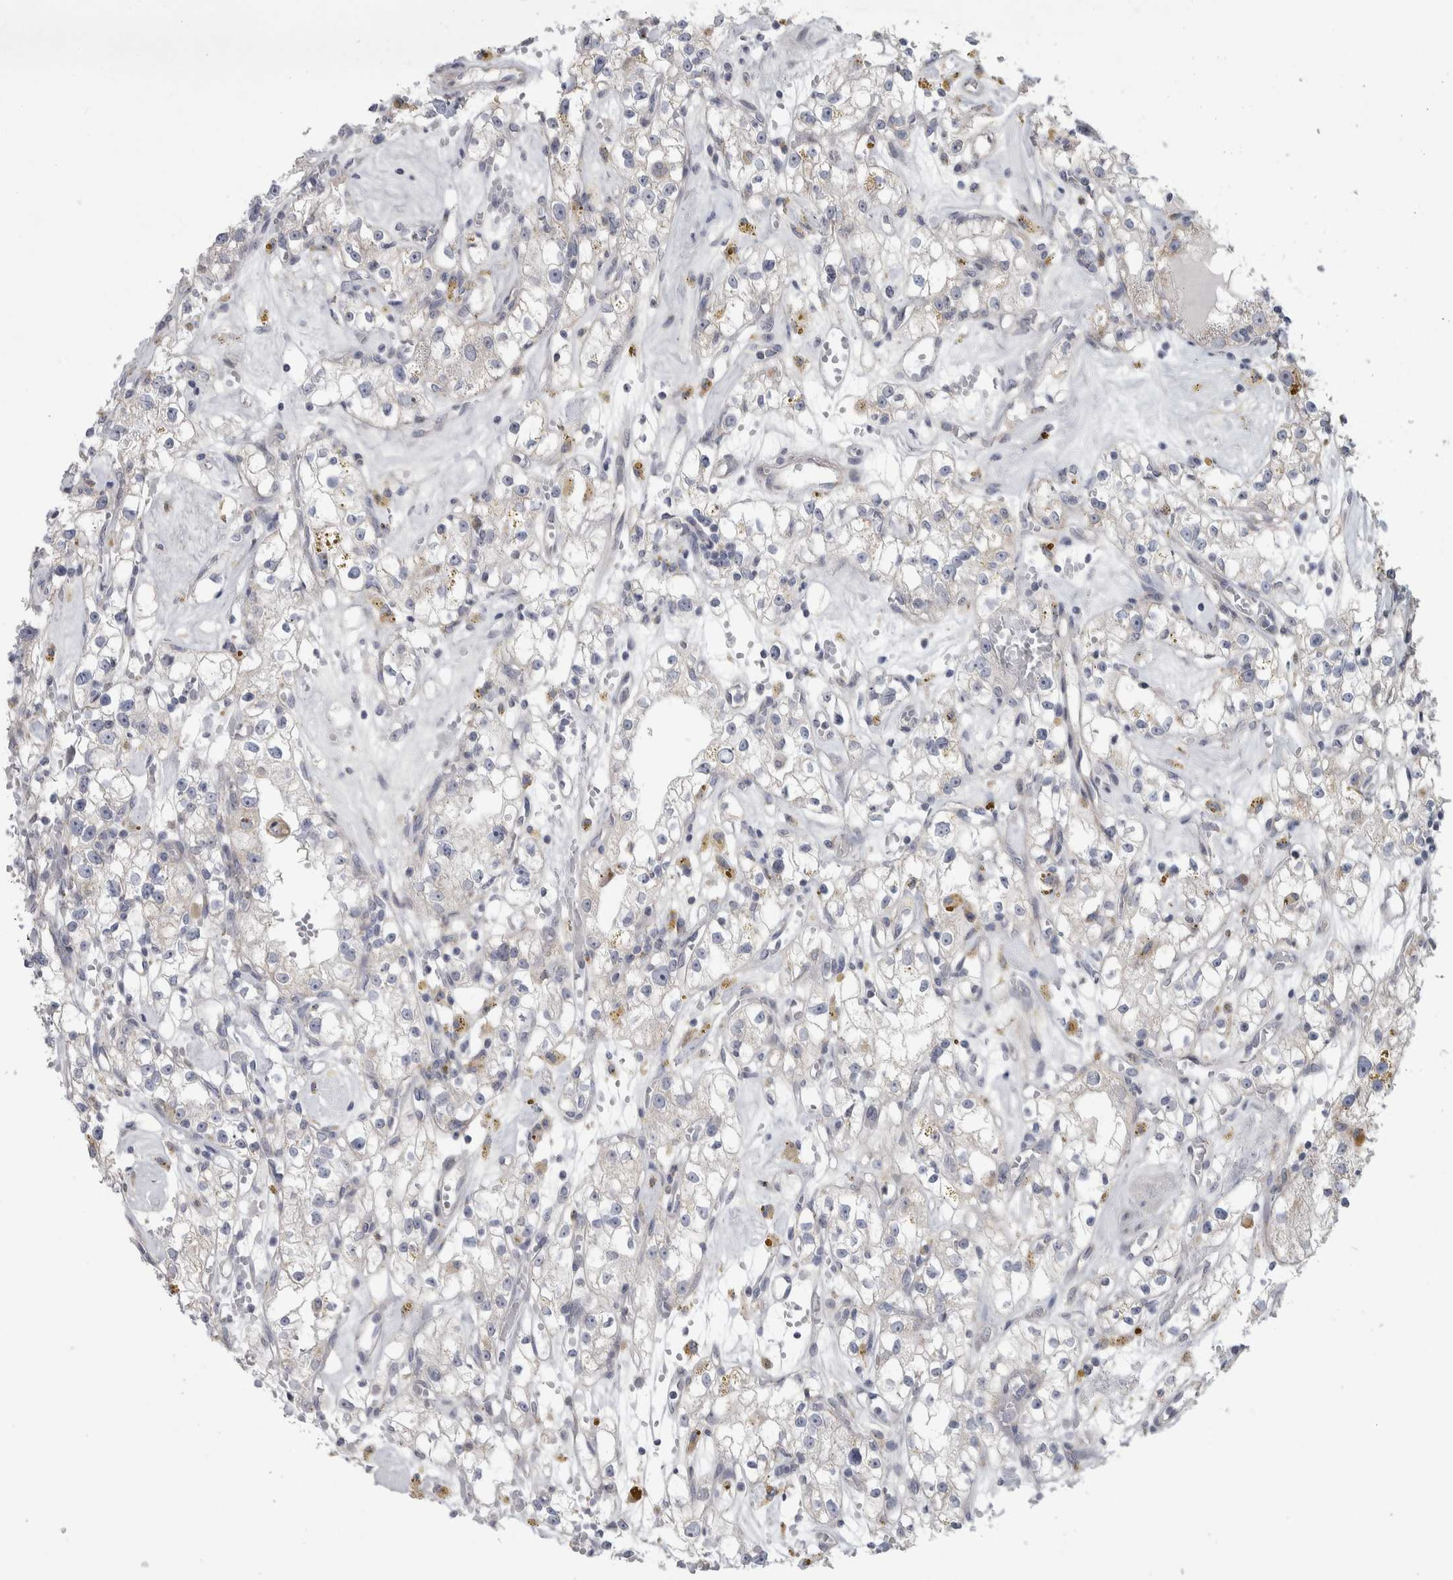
{"staining": {"intensity": "negative", "quantity": "none", "location": "none"}, "tissue": "renal cancer", "cell_type": "Tumor cells", "image_type": "cancer", "snomed": [{"axis": "morphology", "description": "Adenocarcinoma, NOS"}, {"axis": "topography", "description": "Kidney"}], "caption": "A micrograph of human renal adenocarcinoma is negative for staining in tumor cells.", "gene": "SCO1", "patient": {"sex": "male", "age": 56}}